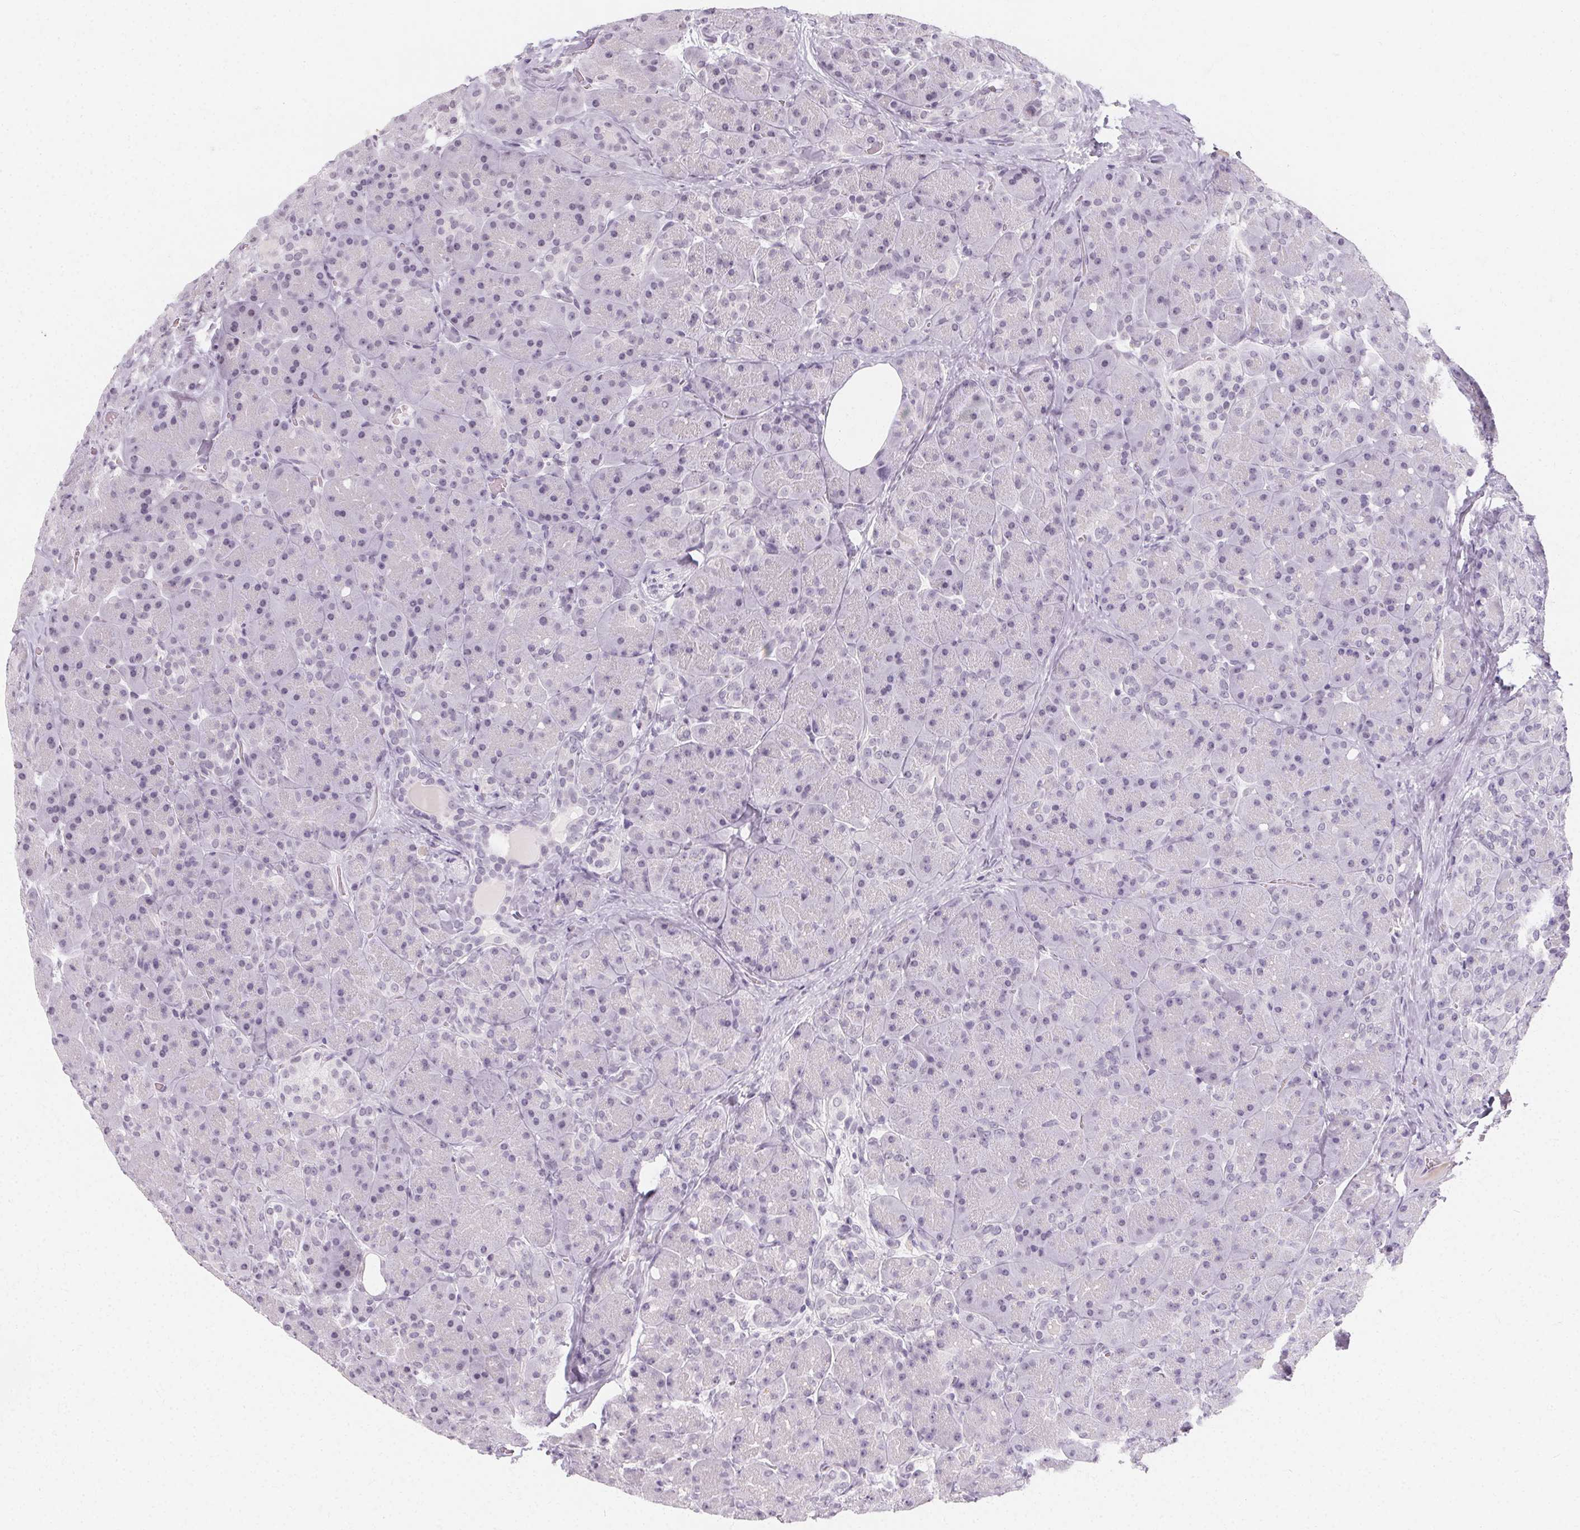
{"staining": {"intensity": "negative", "quantity": "none", "location": "none"}, "tissue": "pancreas", "cell_type": "Exocrine glandular cells", "image_type": "normal", "snomed": [{"axis": "morphology", "description": "Normal tissue, NOS"}, {"axis": "topography", "description": "Pancreas"}], "caption": "Immunohistochemical staining of unremarkable pancreas reveals no significant staining in exocrine glandular cells. (Immunohistochemistry, brightfield microscopy, high magnification).", "gene": "SYNPR", "patient": {"sex": "male", "age": 55}}